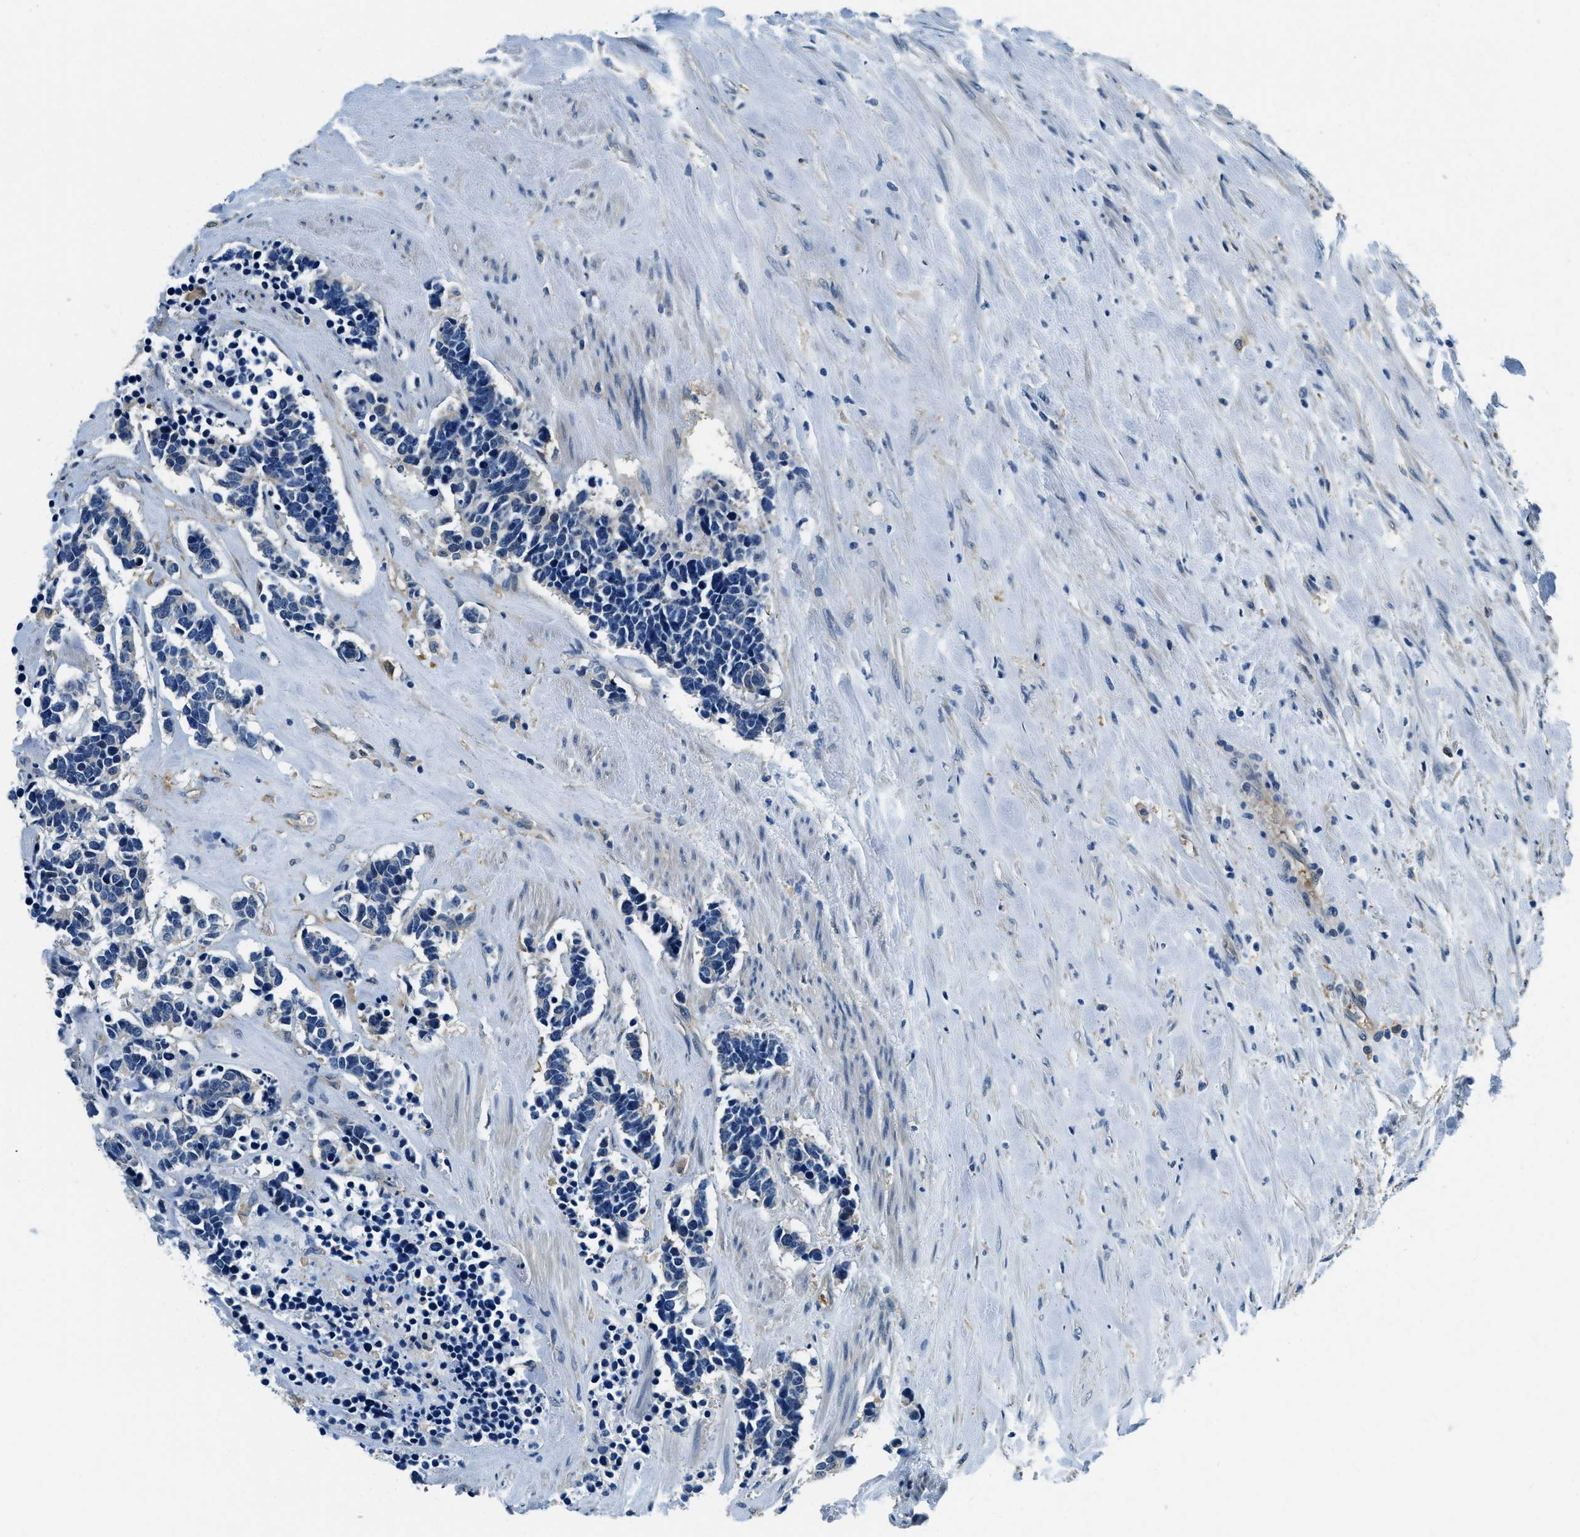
{"staining": {"intensity": "negative", "quantity": "none", "location": "none"}, "tissue": "carcinoid", "cell_type": "Tumor cells", "image_type": "cancer", "snomed": [{"axis": "morphology", "description": "Carcinoma, NOS"}, {"axis": "morphology", "description": "Carcinoid, malignant, NOS"}, {"axis": "topography", "description": "Urinary bladder"}], "caption": "IHC micrograph of neoplastic tissue: carcinoid (malignant) stained with DAB displays no significant protein expression in tumor cells. (Brightfield microscopy of DAB immunohistochemistry (IHC) at high magnification).", "gene": "TWF1", "patient": {"sex": "male", "age": 57}}